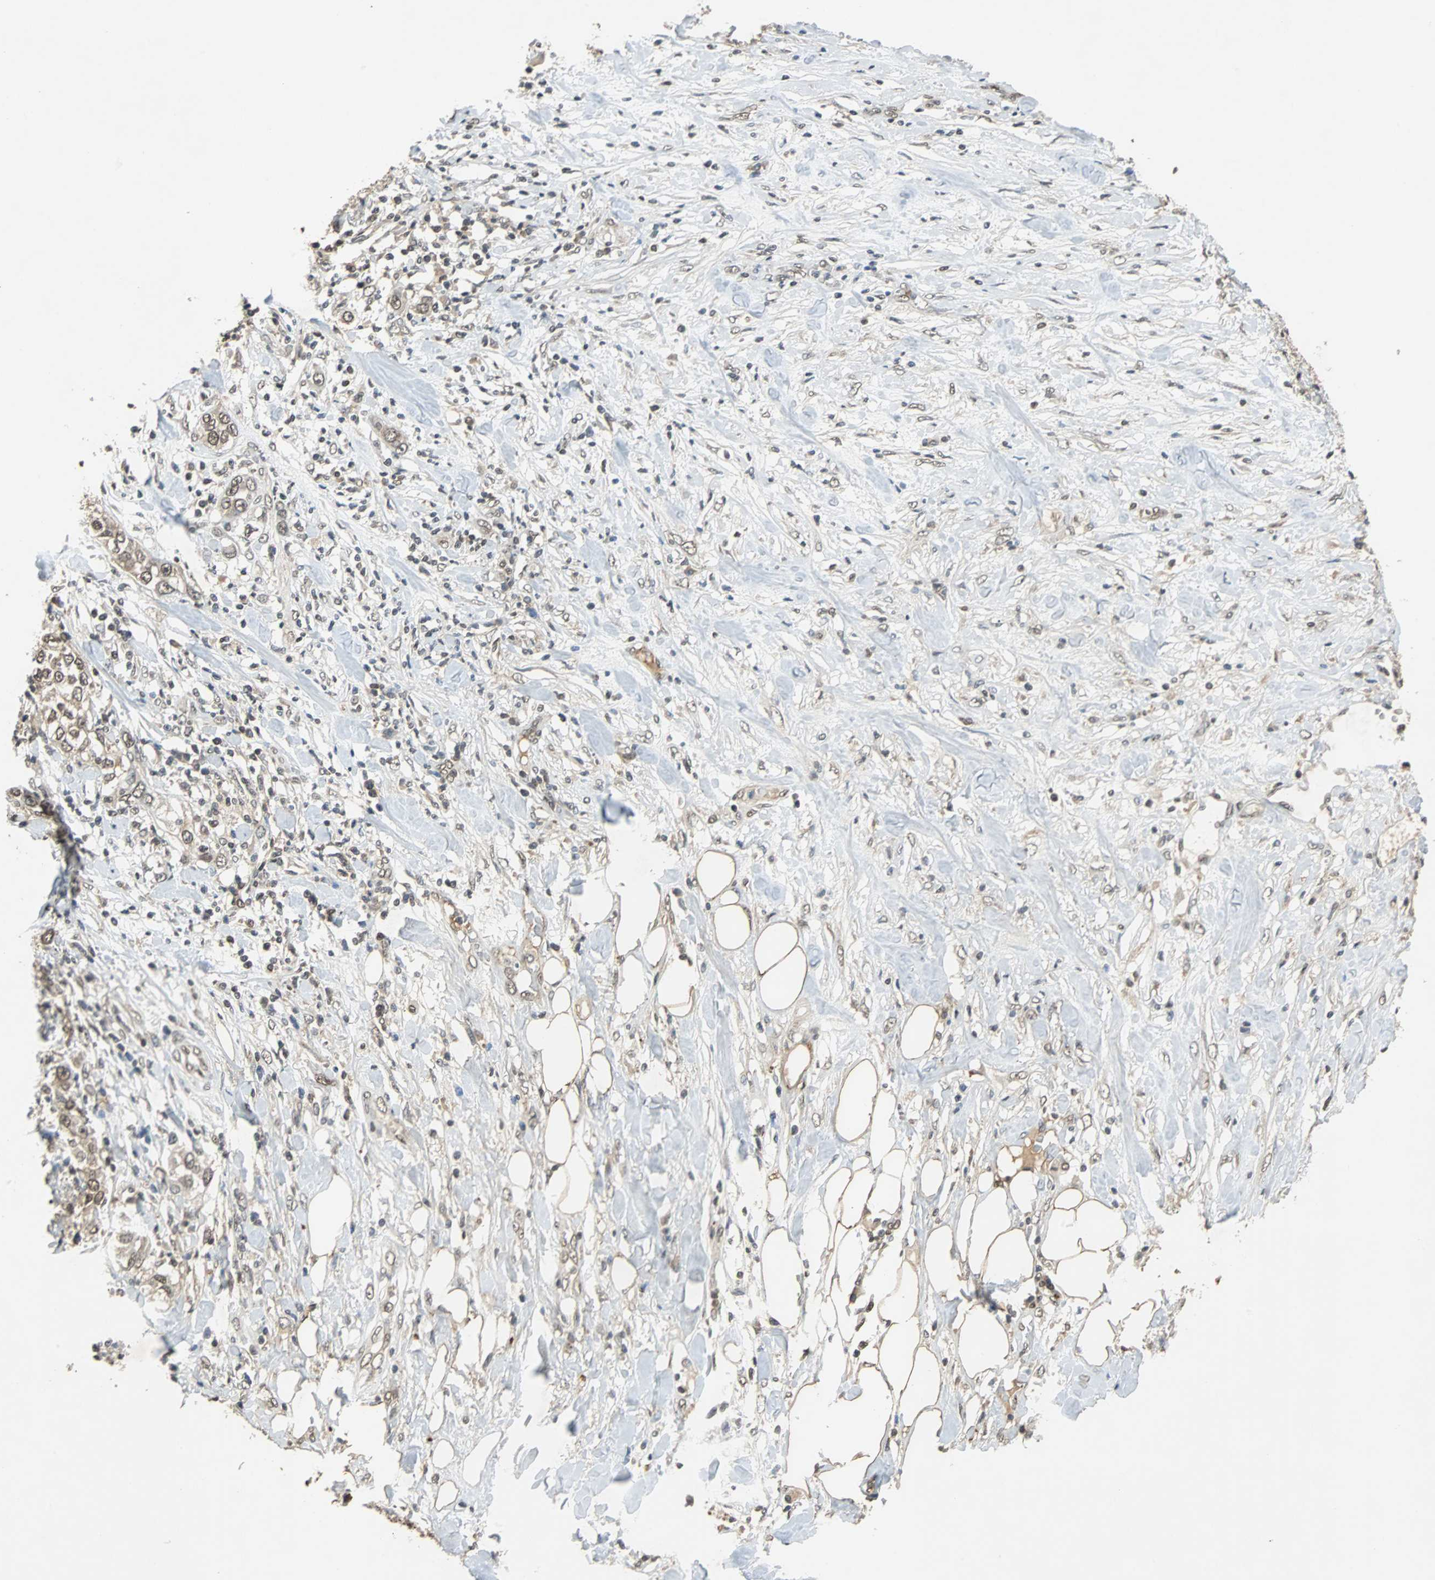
{"staining": {"intensity": "weak", "quantity": ">75%", "location": "cytoplasmic/membranous,nuclear"}, "tissue": "urothelial cancer", "cell_type": "Tumor cells", "image_type": "cancer", "snomed": [{"axis": "morphology", "description": "Urothelial carcinoma, High grade"}, {"axis": "topography", "description": "Urinary bladder"}], "caption": "The photomicrograph demonstrates a brown stain indicating the presence of a protein in the cytoplasmic/membranous and nuclear of tumor cells in urothelial carcinoma (high-grade). (DAB (3,3'-diaminobenzidine) = brown stain, brightfield microscopy at high magnification).", "gene": "PHC1", "patient": {"sex": "female", "age": 80}}